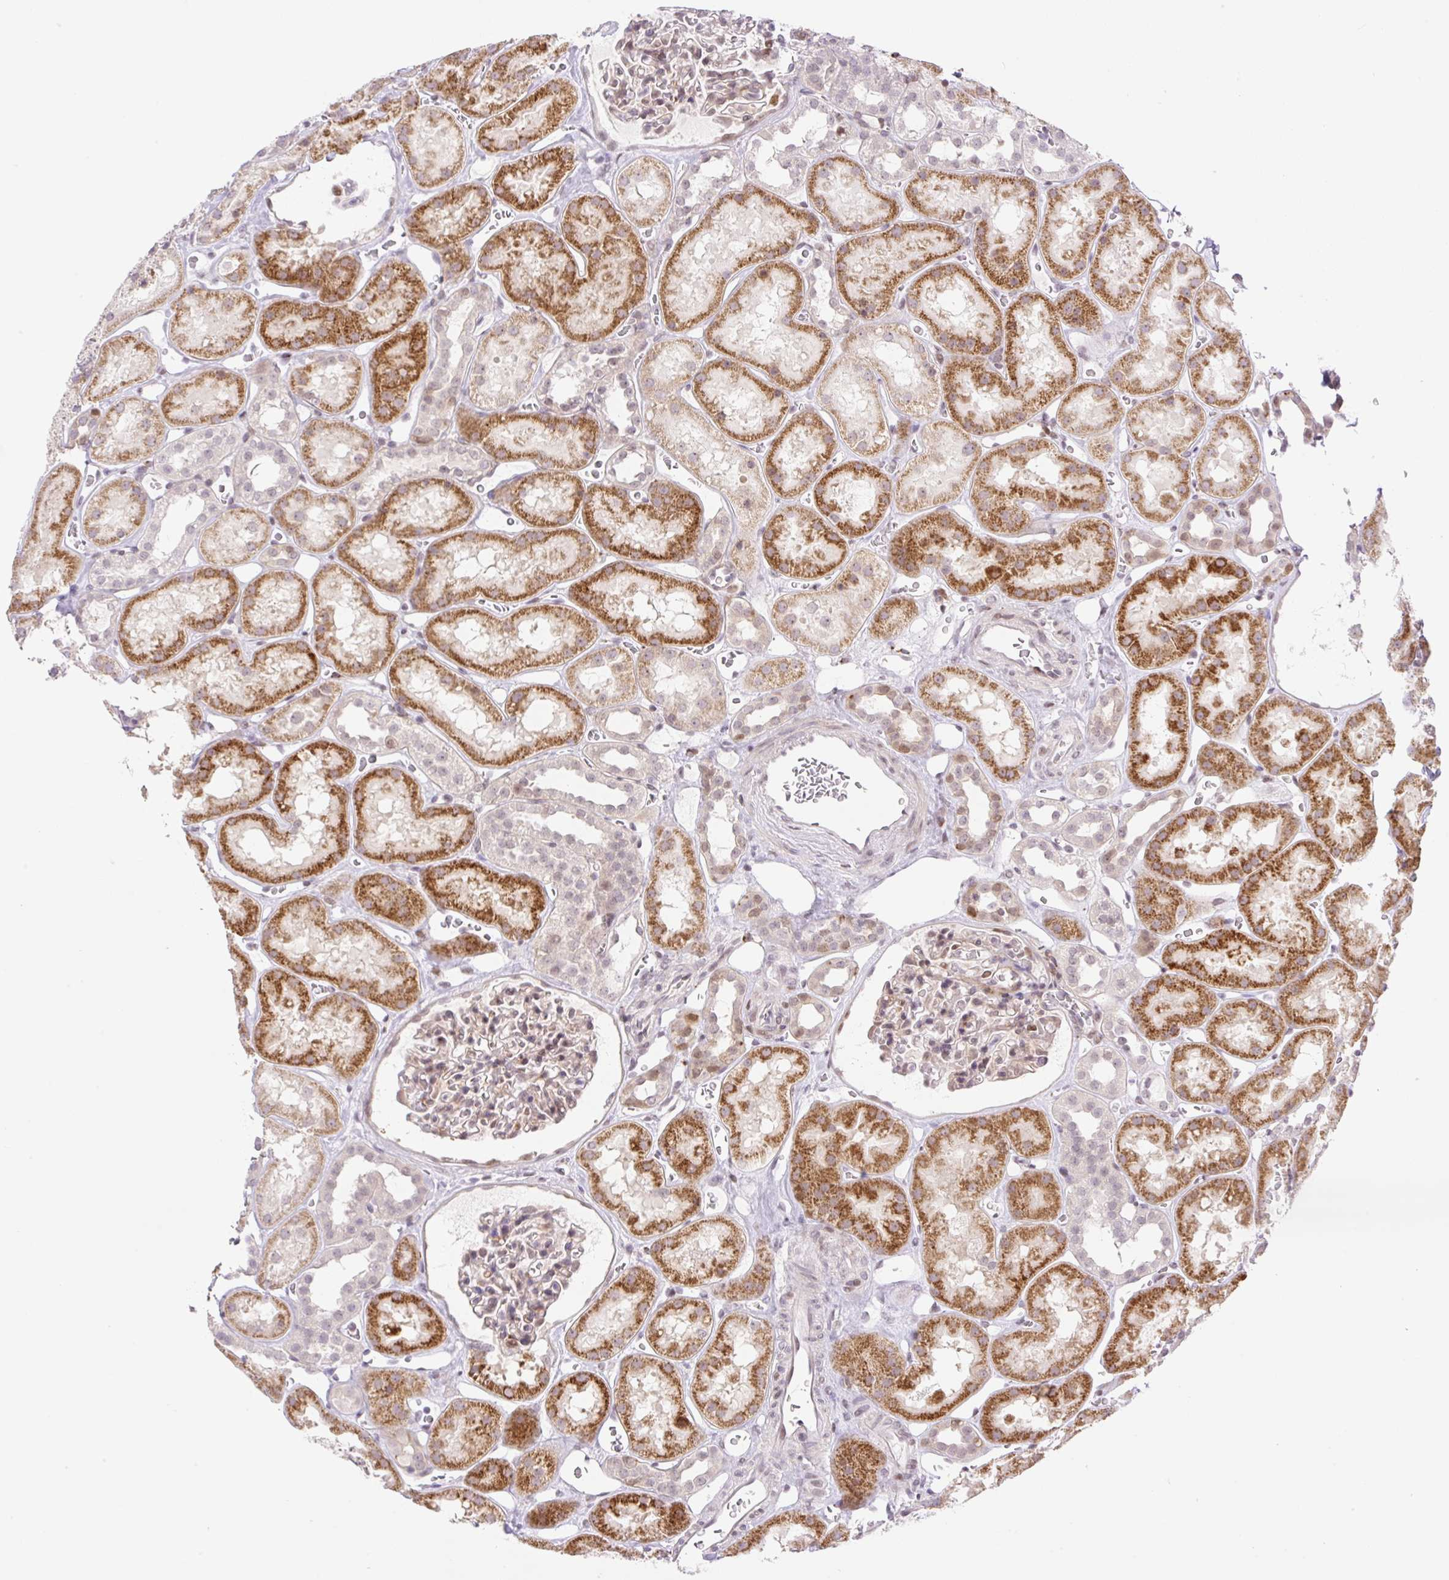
{"staining": {"intensity": "moderate", "quantity": "25%-75%", "location": "cytoplasmic/membranous,nuclear"}, "tissue": "kidney", "cell_type": "Cells in glomeruli", "image_type": "normal", "snomed": [{"axis": "morphology", "description": "Normal tissue, NOS"}, {"axis": "topography", "description": "Kidney"}], "caption": "Moderate cytoplasmic/membranous,nuclear staining is present in about 25%-75% of cells in glomeruli in unremarkable kidney.", "gene": "ENSG00000264668", "patient": {"sex": "female", "age": 41}}